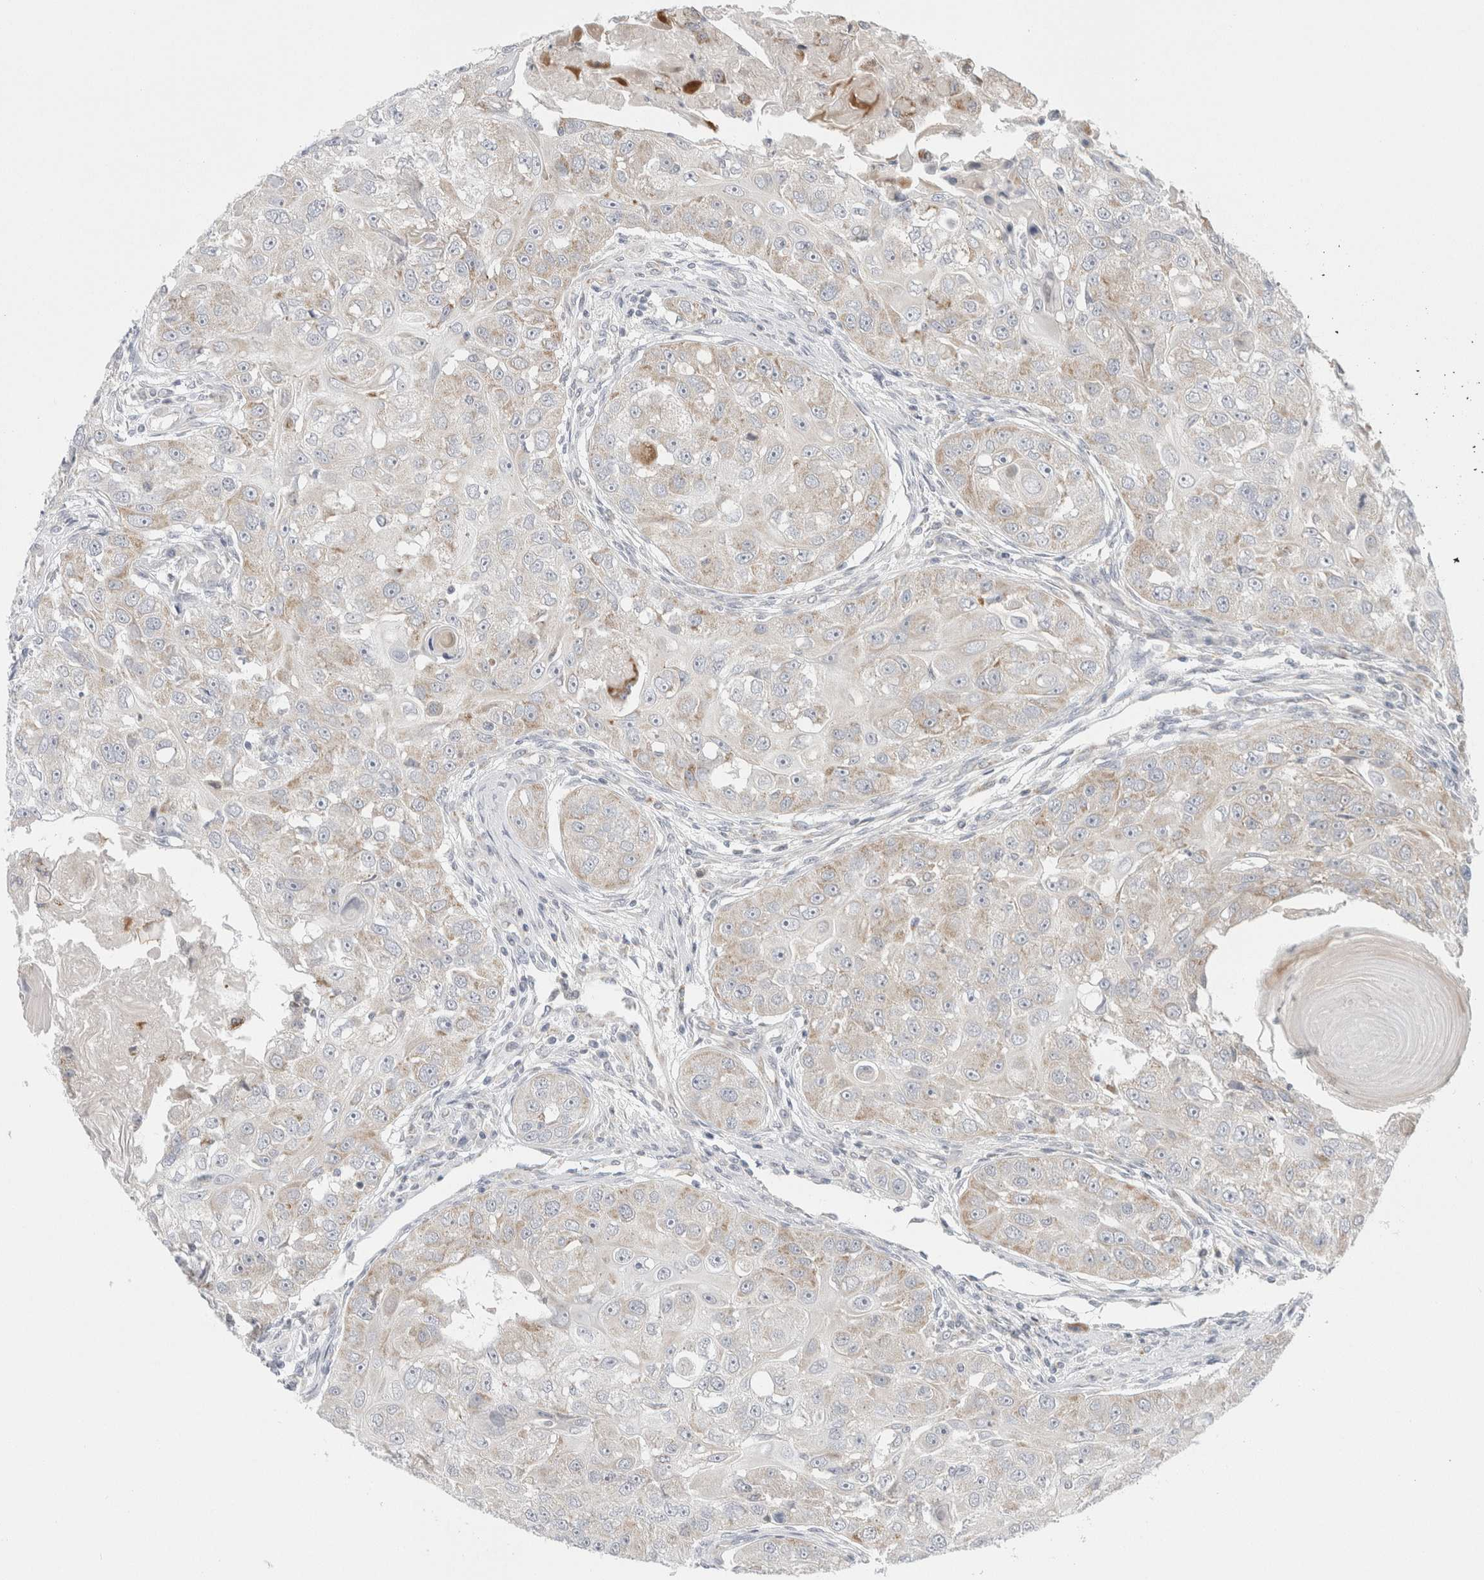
{"staining": {"intensity": "weak", "quantity": "25%-75%", "location": "cytoplasmic/membranous"}, "tissue": "head and neck cancer", "cell_type": "Tumor cells", "image_type": "cancer", "snomed": [{"axis": "morphology", "description": "Normal tissue, NOS"}, {"axis": "morphology", "description": "Squamous cell carcinoma, NOS"}, {"axis": "topography", "description": "Skeletal muscle"}, {"axis": "topography", "description": "Head-Neck"}], "caption": "This micrograph demonstrates head and neck cancer (squamous cell carcinoma) stained with IHC to label a protein in brown. The cytoplasmic/membranous of tumor cells show weak positivity for the protein. Nuclei are counter-stained blue.", "gene": "FAHD1", "patient": {"sex": "male", "age": 51}}